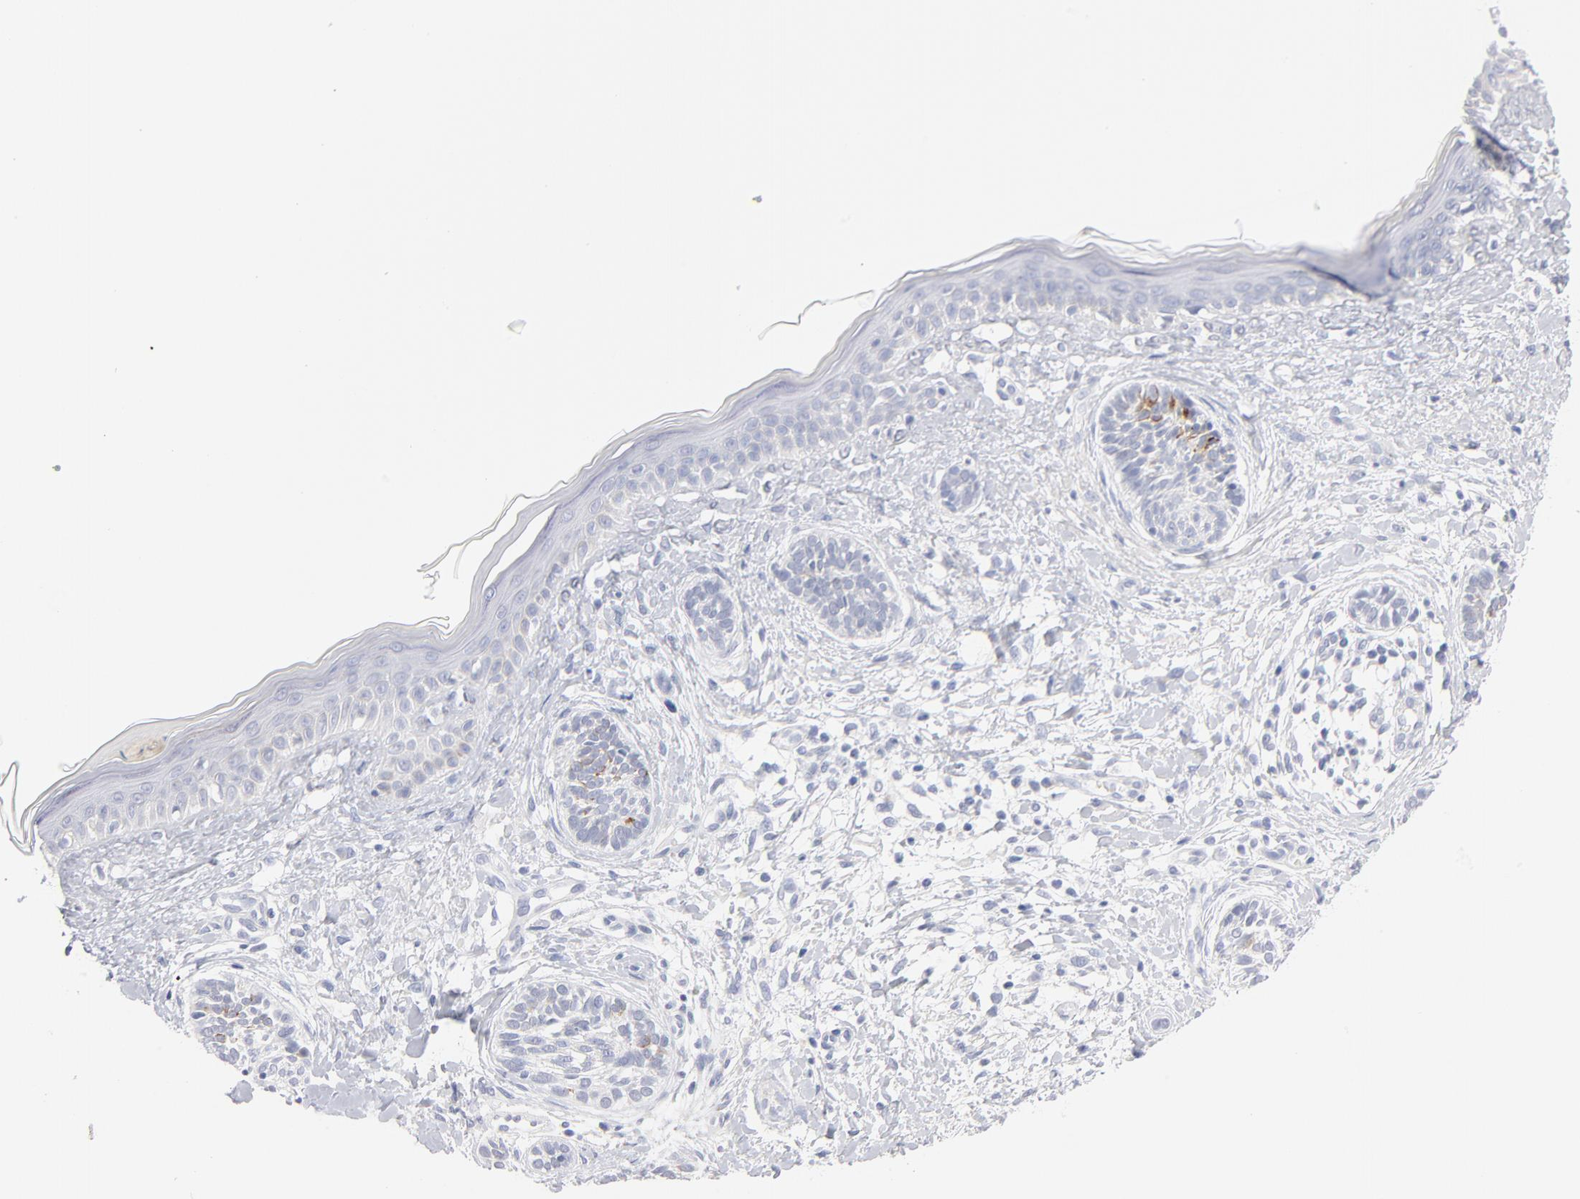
{"staining": {"intensity": "weak", "quantity": "25%-75%", "location": "cytoplasmic/membranous"}, "tissue": "skin cancer", "cell_type": "Tumor cells", "image_type": "cancer", "snomed": [{"axis": "morphology", "description": "Normal tissue, NOS"}, {"axis": "morphology", "description": "Basal cell carcinoma"}, {"axis": "topography", "description": "Skin"}], "caption": "Protein staining exhibits weak cytoplasmic/membranous staining in about 25%-75% of tumor cells in skin cancer (basal cell carcinoma).", "gene": "KHNYN", "patient": {"sex": "male", "age": 63}}